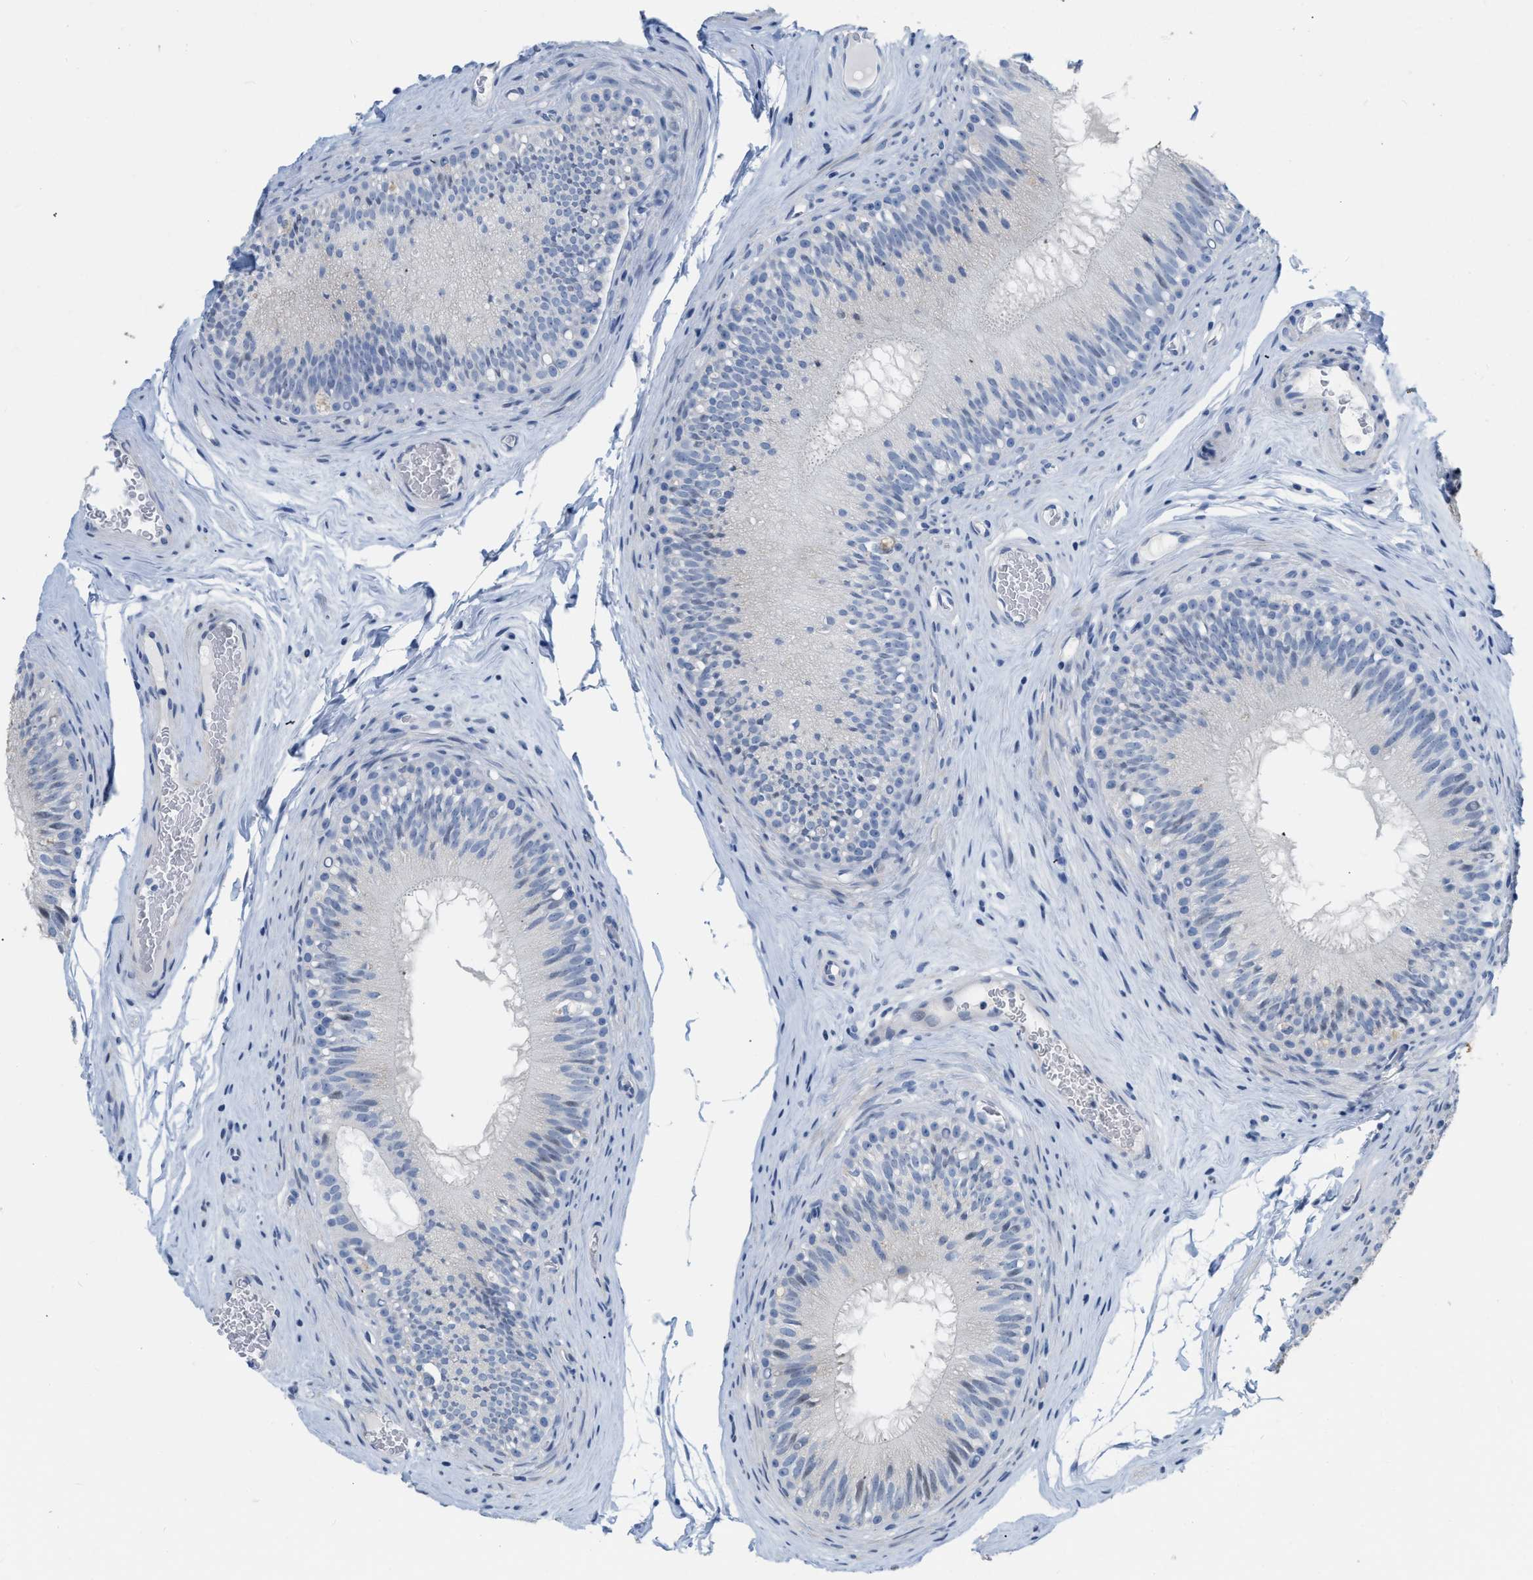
{"staining": {"intensity": "moderate", "quantity": "25%-75%", "location": "cytoplasmic/membranous"}, "tissue": "epididymis", "cell_type": "Glandular cells", "image_type": "normal", "snomed": [{"axis": "morphology", "description": "Normal tissue, NOS"}, {"axis": "topography", "description": "Testis"}, {"axis": "topography", "description": "Epididymis"}], "caption": "IHC micrograph of normal epididymis stained for a protein (brown), which shows medium levels of moderate cytoplasmic/membranous positivity in about 25%-75% of glandular cells.", "gene": "CRYM", "patient": {"sex": "male", "age": 36}}